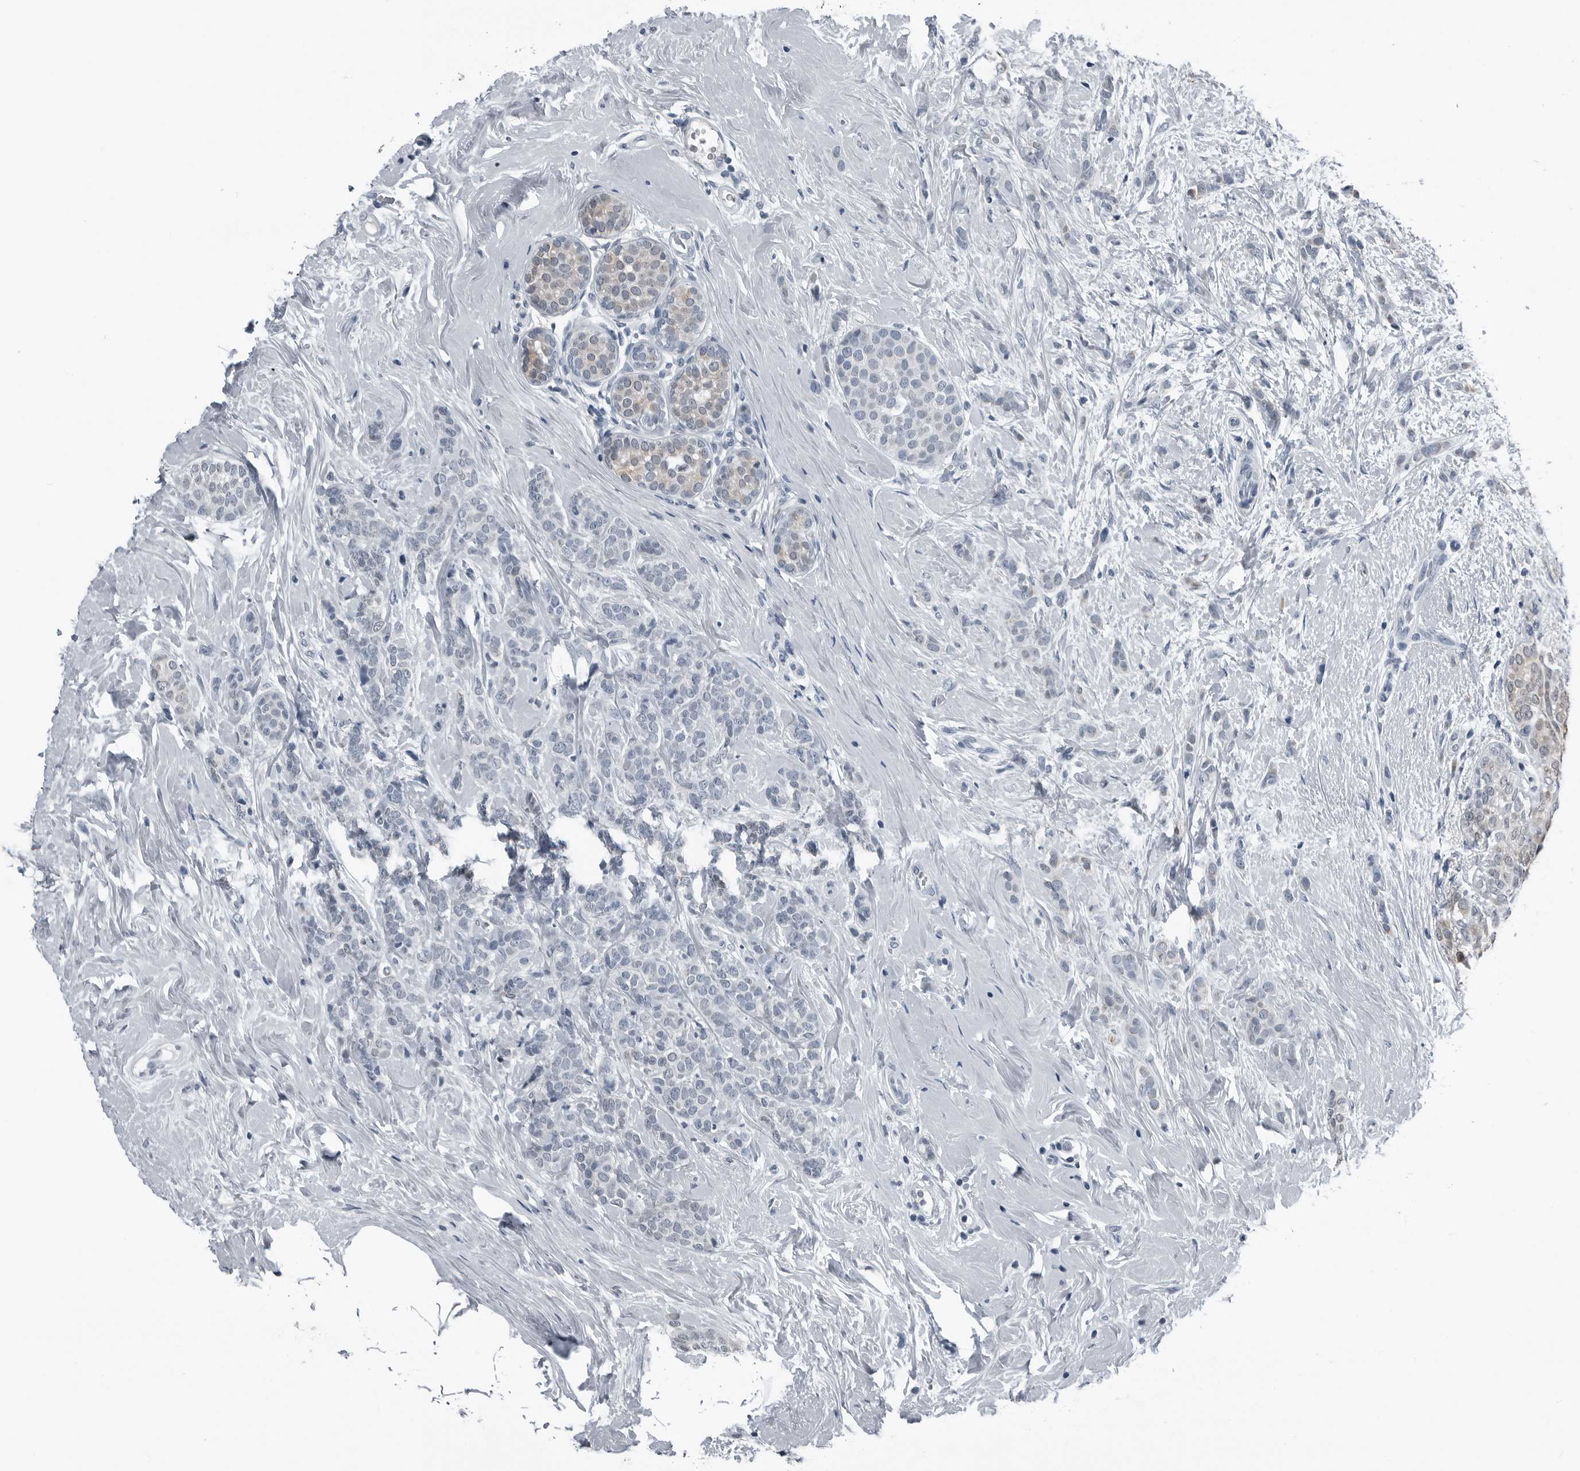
{"staining": {"intensity": "negative", "quantity": "none", "location": "none"}, "tissue": "breast cancer", "cell_type": "Tumor cells", "image_type": "cancer", "snomed": [{"axis": "morphology", "description": "Lobular carcinoma, in situ"}, {"axis": "morphology", "description": "Lobular carcinoma"}, {"axis": "topography", "description": "Breast"}], "caption": "Tumor cells show no significant positivity in breast cancer (lobular carcinoma). (Immunohistochemistry (ihc), brightfield microscopy, high magnification).", "gene": "SPINK1", "patient": {"sex": "female", "age": 41}}